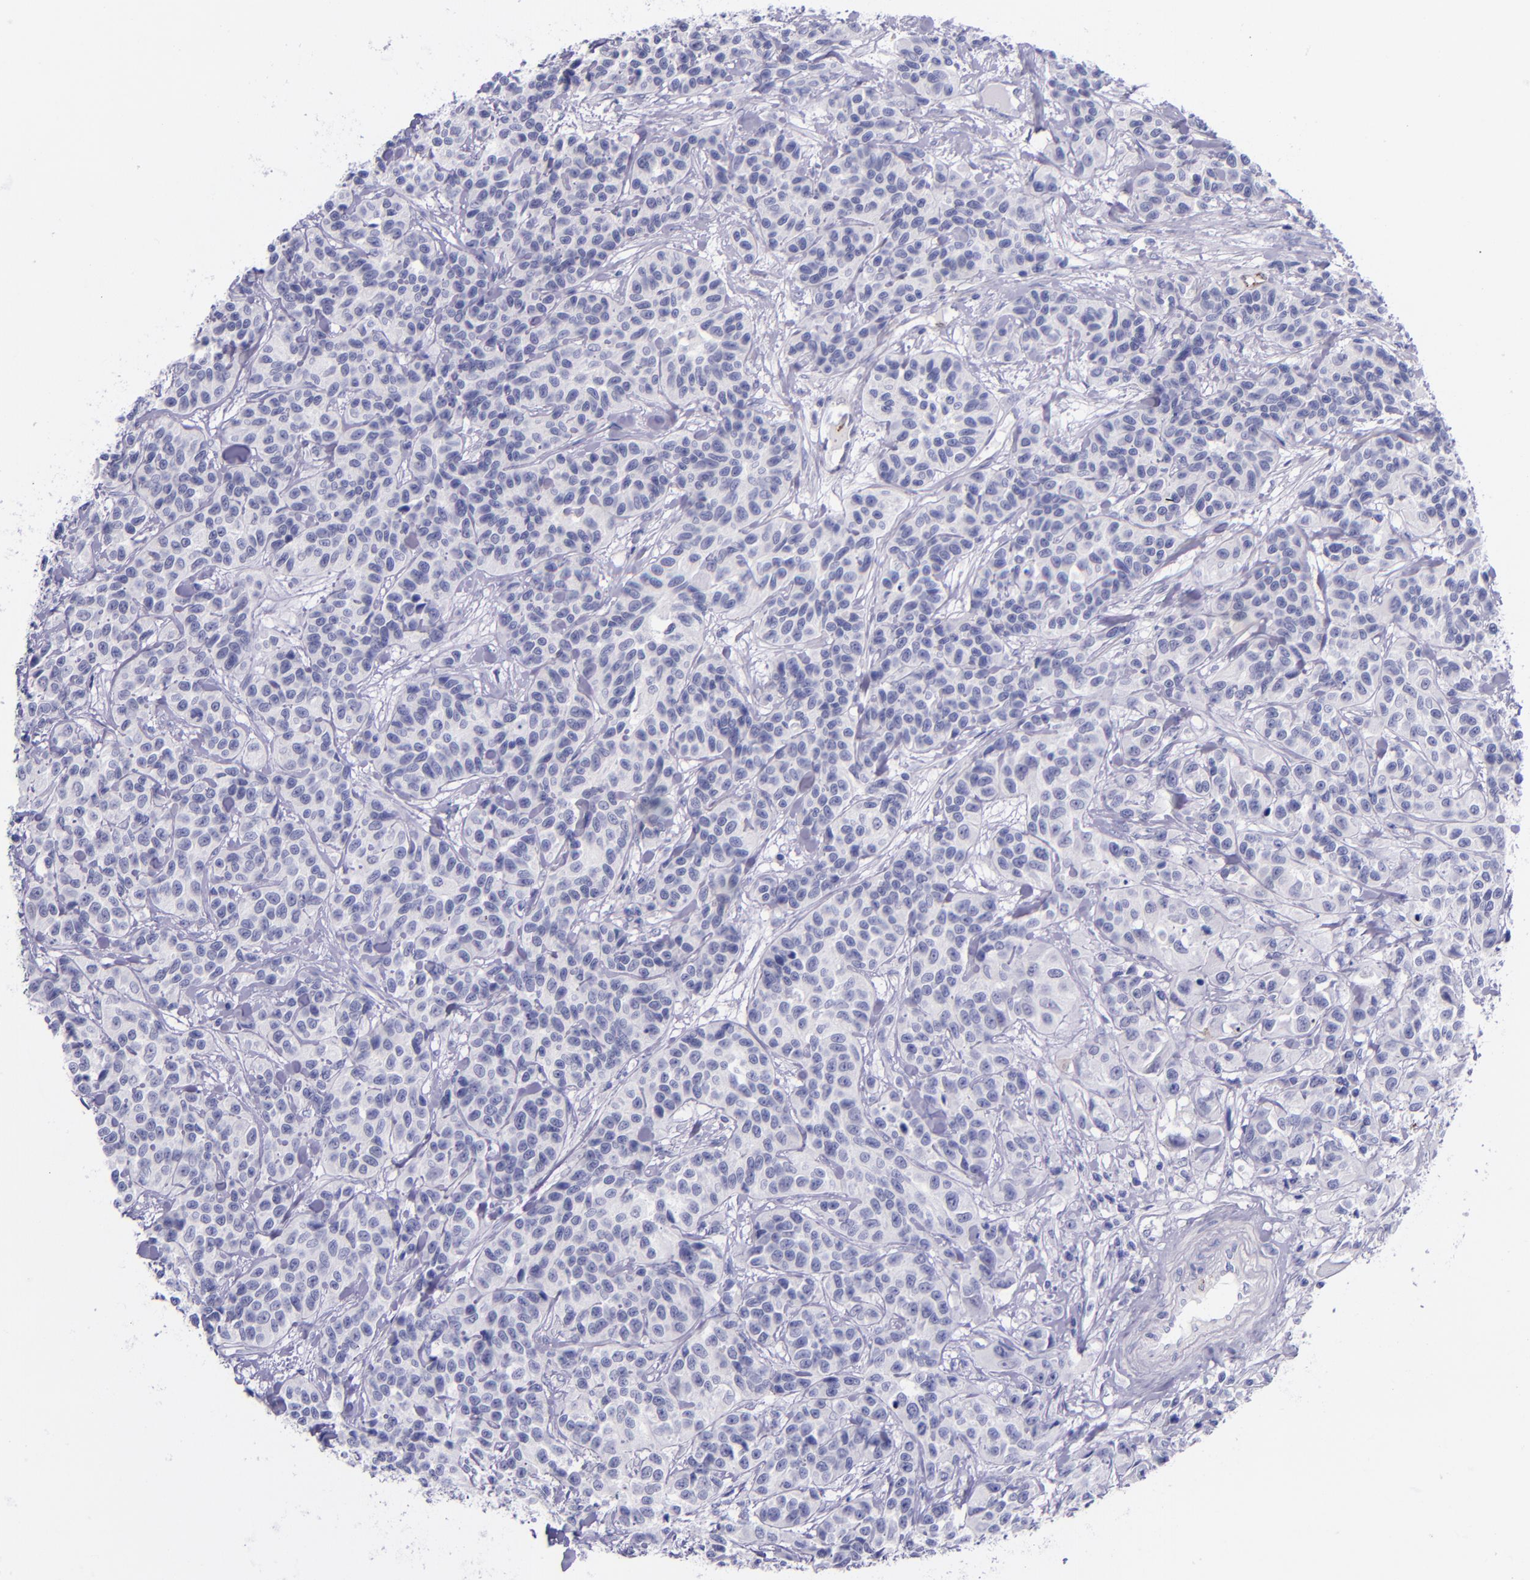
{"staining": {"intensity": "negative", "quantity": "none", "location": "none"}, "tissue": "urothelial cancer", "cell_type": "Tumor cells", "image_type": "cancer", "snomed": [{"axis": "morphology", "description": "Urothelial carcinoma, High grade"}, {"axis": "topography", "description": "Urinary bladder"}], "caption": "A micrograph of urothelial cancer stained for a protein demonstrates no brown staining in tumor cells.", "gene": "SELE", "patient": {"sex": "female", "age": 81}}